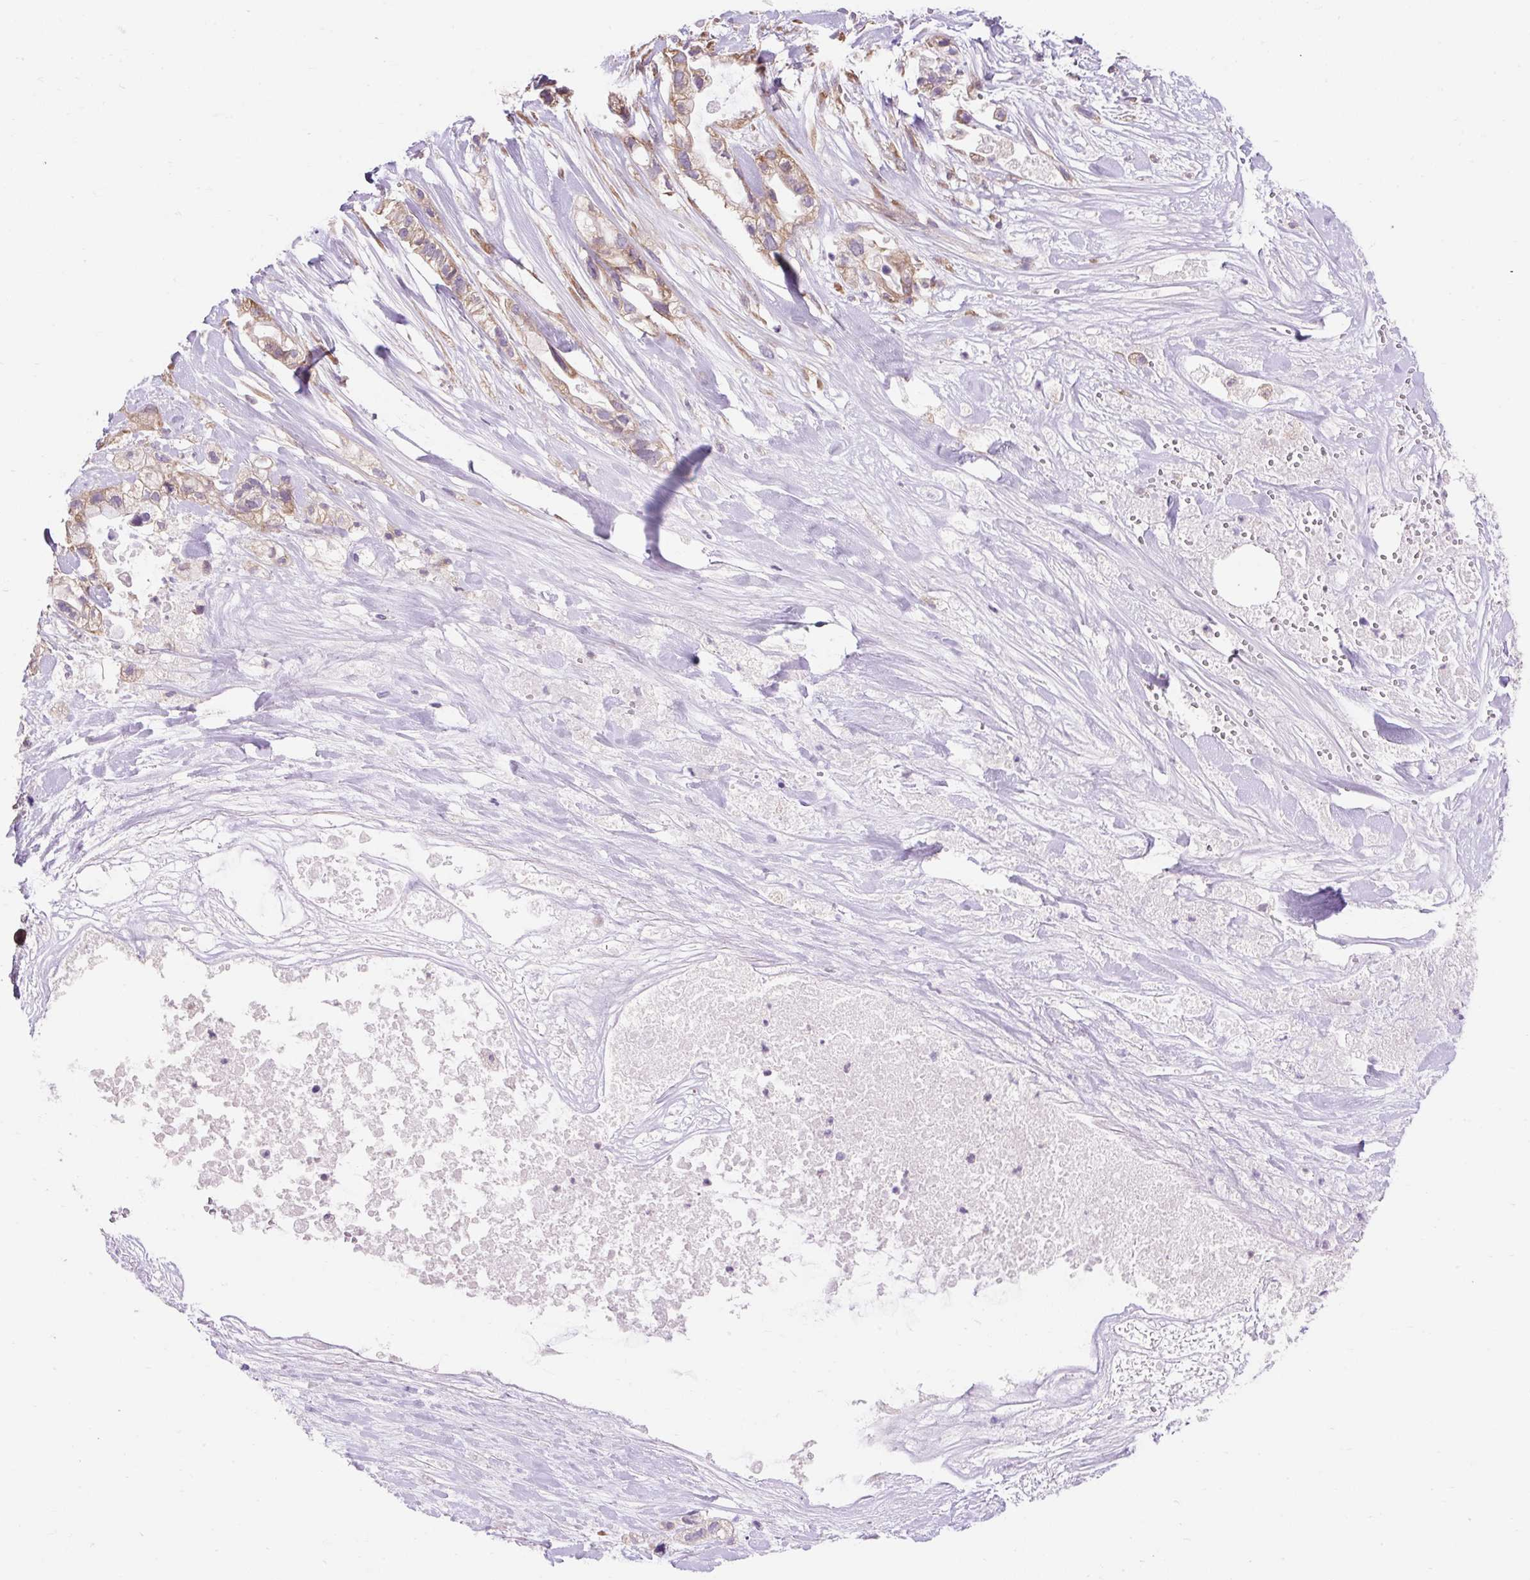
{"staining": {"intensity": "moderate", "quantity": ">75%", "location": "cytoplasmic/membranous"}, "tissue": "pancreatic cancer", "cell_type": "Tumor cells", "image_type": "cancer", "snomed": [{"axis": "morphology", "description": "Adenocarcinoma, NOS"}, {"axis": "topography", "description": "Pancreas"}], "caption": "Pancreatic cancer (adenocarcinoma) was stained to show a protein in brown. There is medium levels of moderate cytoplasmic/membranous staining in approximately >75% of tumor cells.", "gene": "GPR45", "patient": {"sex": "male", "age": 44}}